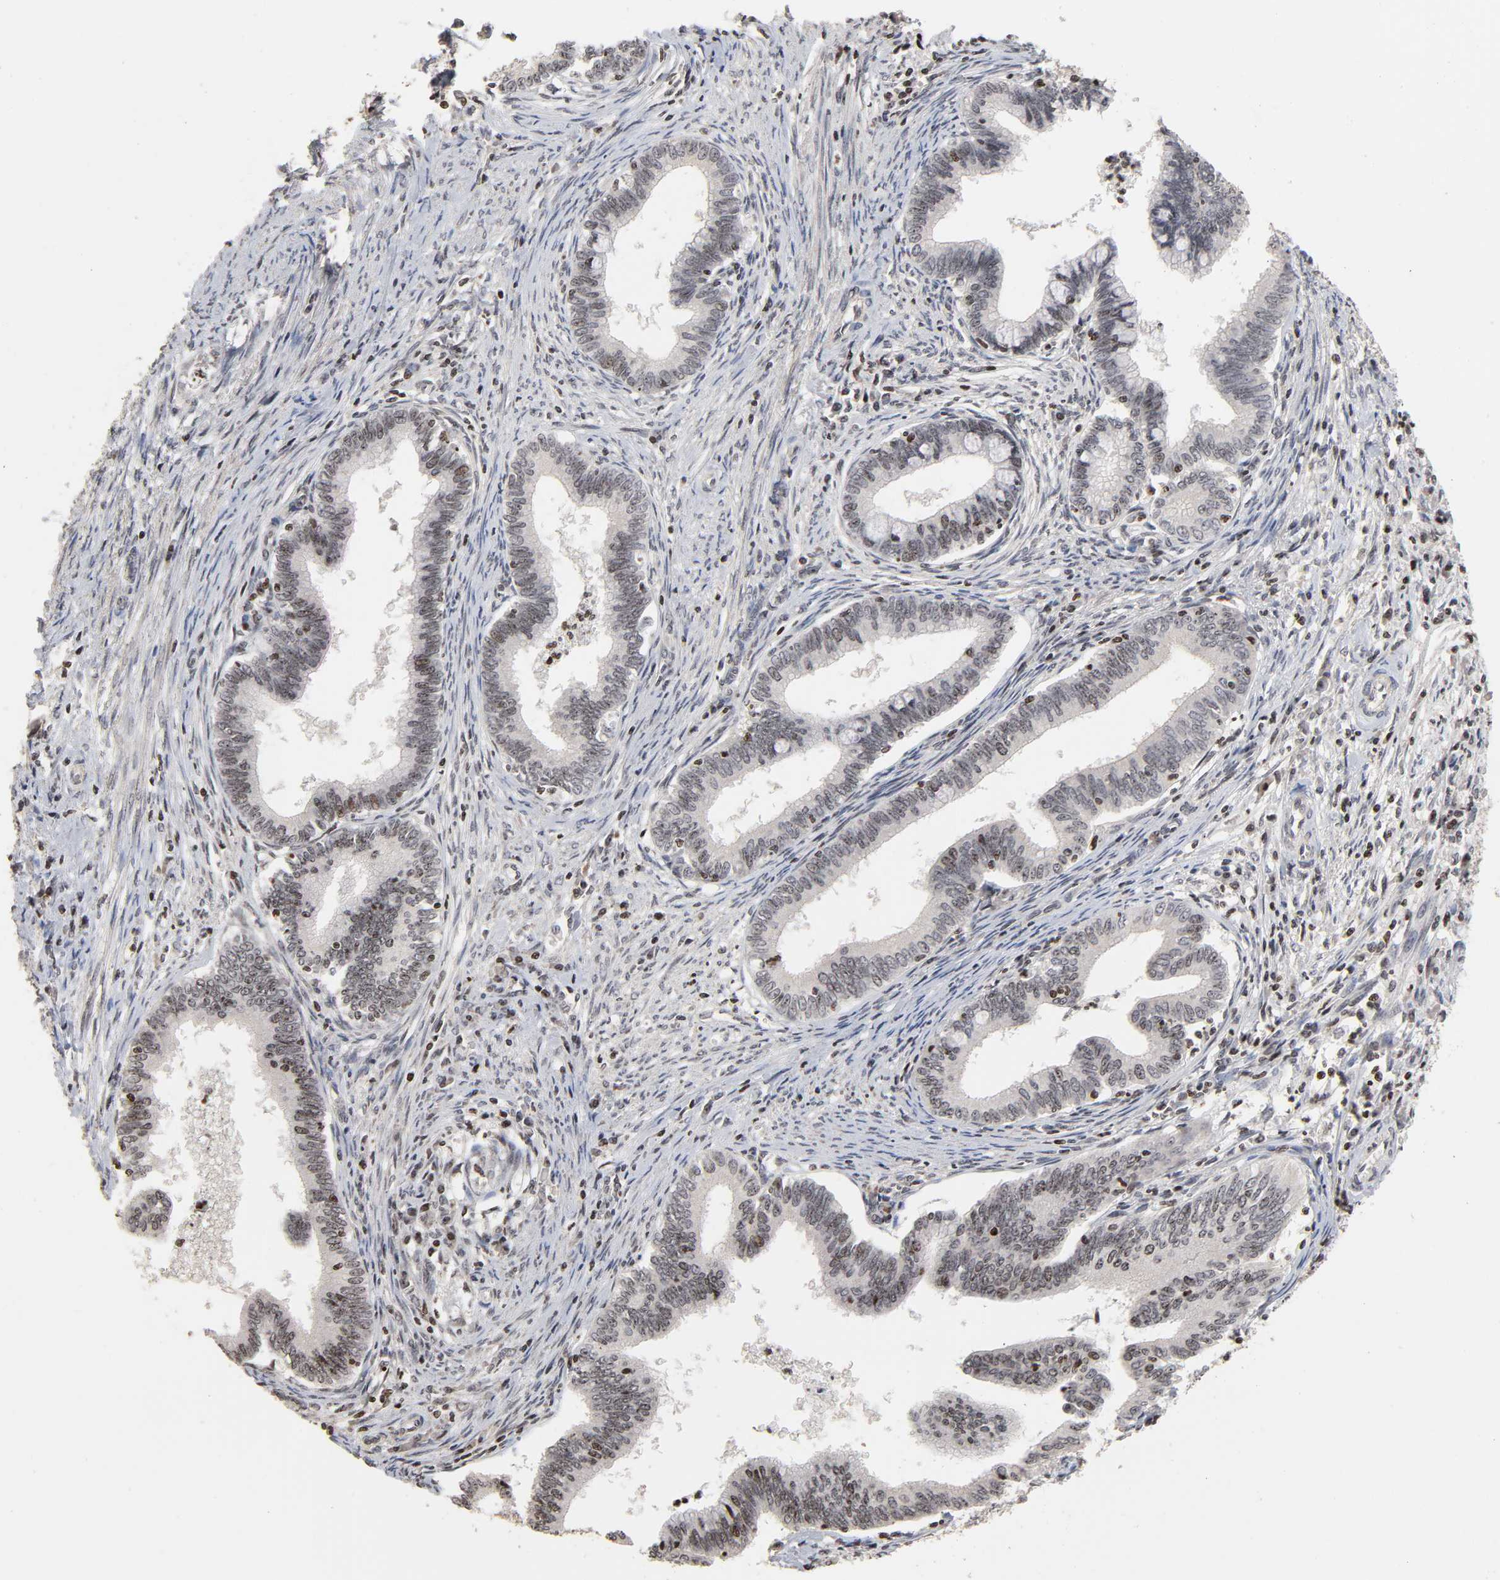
{"staining": {"intensity": "negative", "quantity": "none", "location": "none"}, "tissue": "cervical cancer", "cell_type": "Tumor cells", "image_type": "cancer", "snomed": [{"axis": "morphology", "description": "Adenocarcinoma, NOS"}, {"axis": "topography", "description": "Cervix"}], "caption": "The immunohistochemistry (IHC) image has no significant positivity in tumor cells of cervical cancer (adenocarcinoma) tissue. (DAB (3,3'-diaminobenzidine) immunohistochemistry (IHC) visualized using brightfield microscopy, high magnification).", "gene": "ZNF473", "patient": {"sex": "female", "age": 36}}